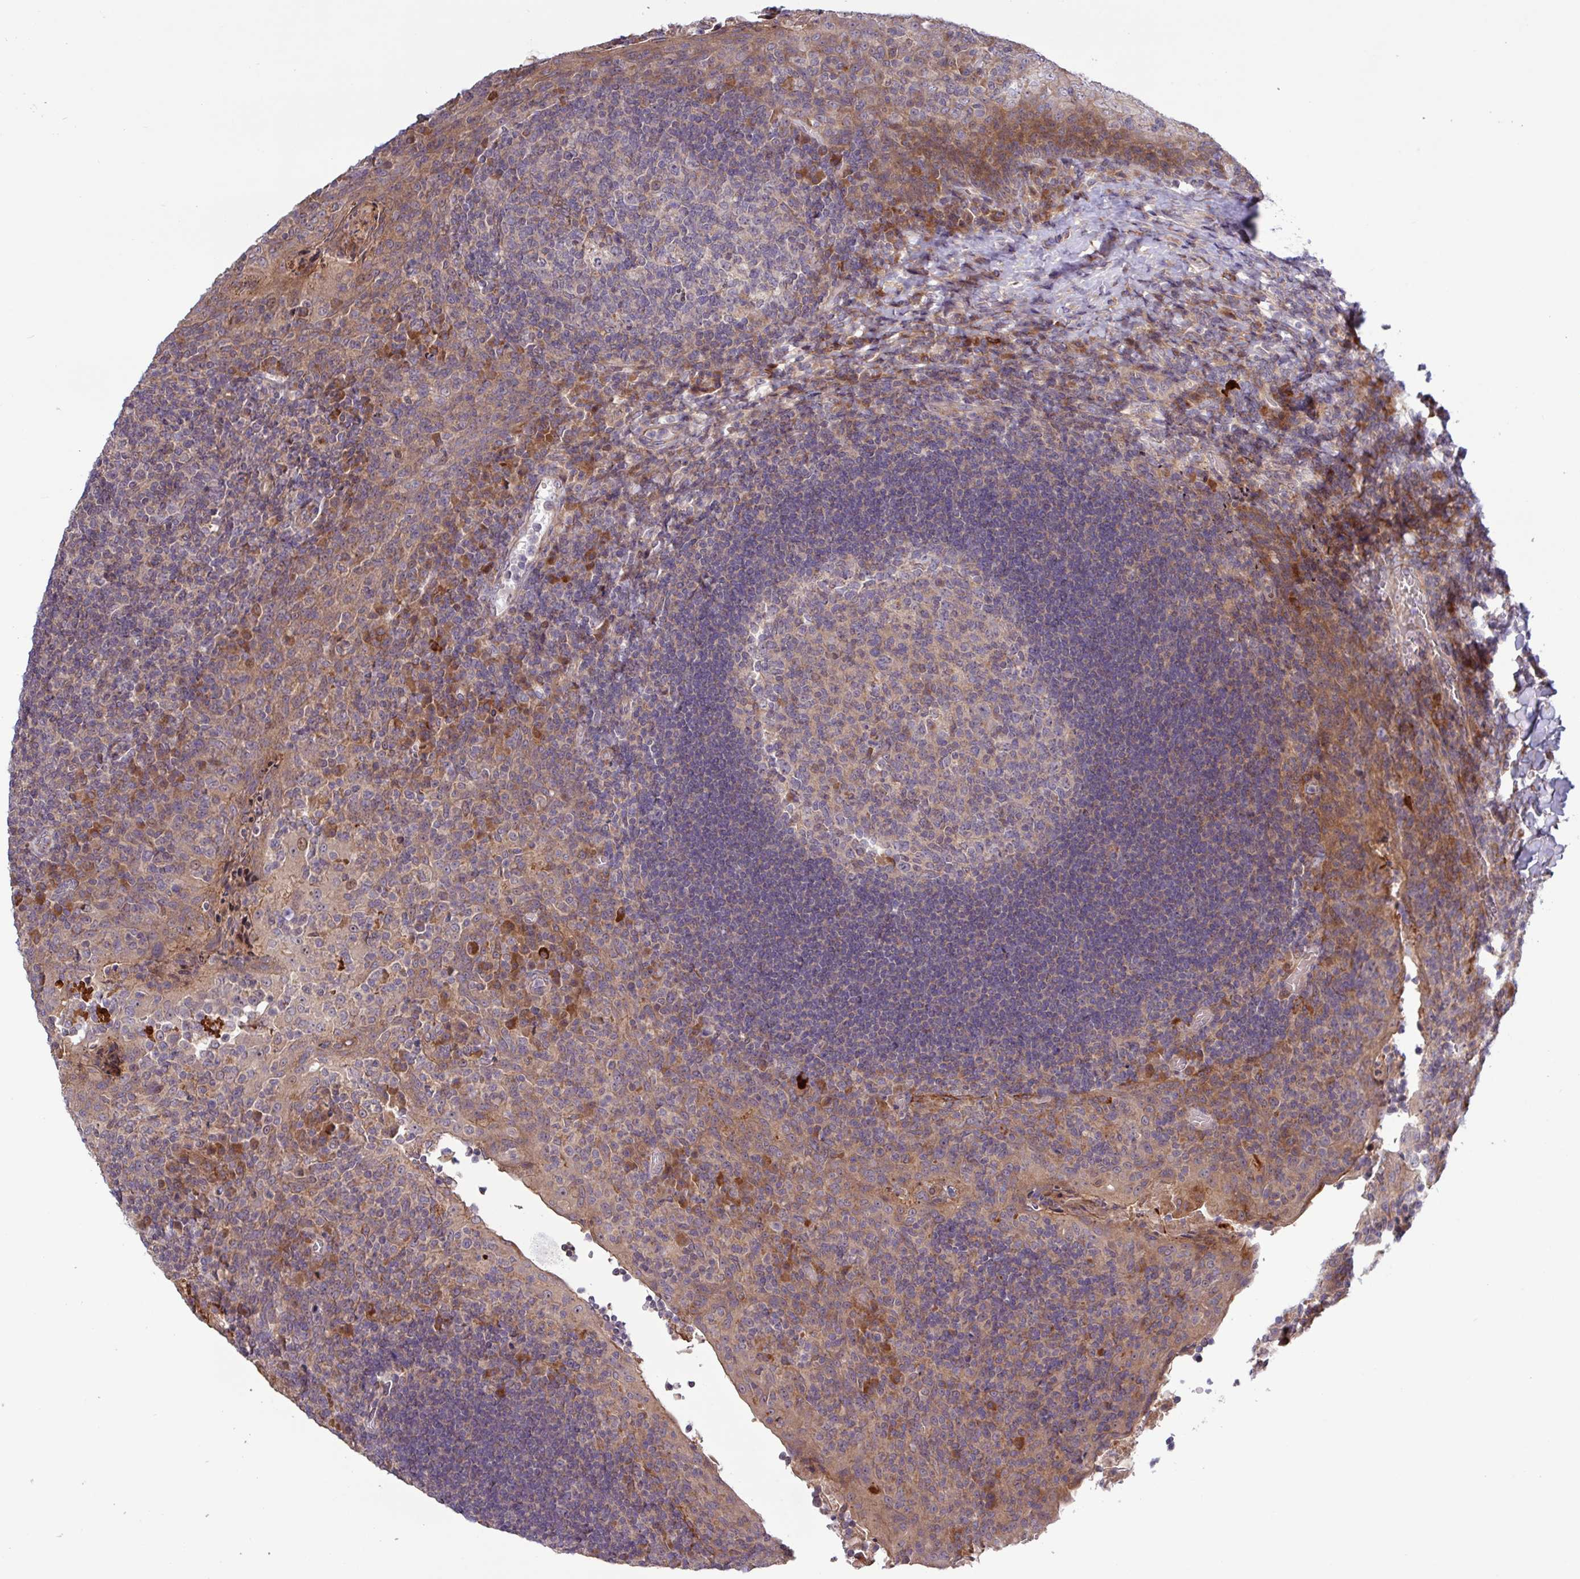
{"staining": {"intensity": "moderate", "quantity": "<25%", "location": "cytoplasmic/membranous"}, "tissue": "tonsil", "cell_type": "Germinal center cells", "image_type": "normal", "snomed": [{"axis": "morphology", "description": "Normal tissue, NOS"}, {"axis": "topography", "description": "Tonsil"}], "caption": "Brown immunohistochemical staining in normal human tonsil reveals moderate cytoplasmic/membranous staining in about <25% of germinal center cells. Nuclei are stained in blue.", "gene": "TNFSF12", "patient": {"sex": "male", "age": 17}}